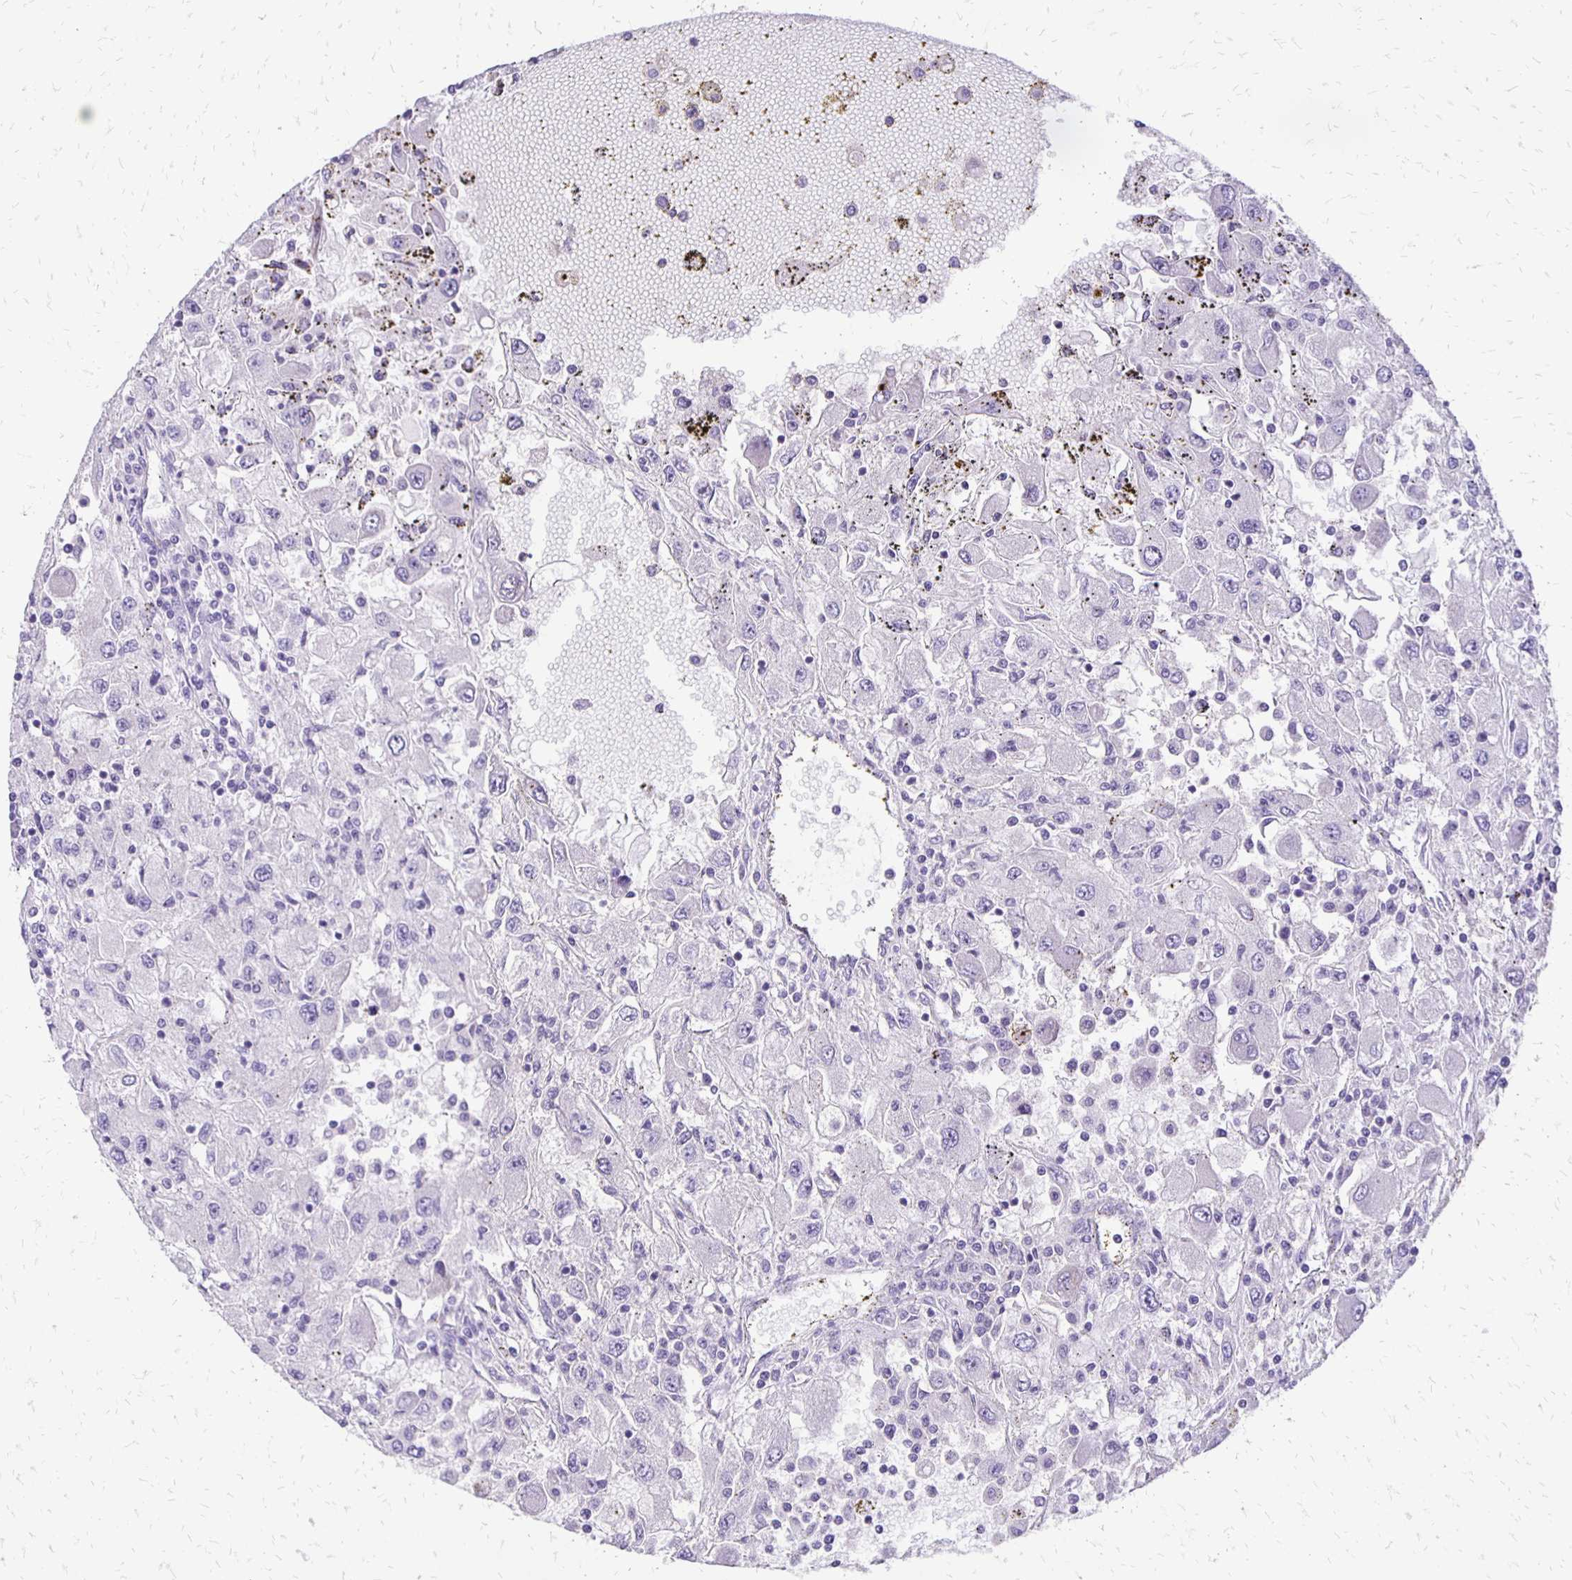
{"staining": {"intensity": "negative", "quantity": "none", "location": "none"}, "tissue": "renal cancer", "cell_type": "Tumor cells", "image_type": "cancer", "snomed": [{"axis": "morphology", "description": "Adenocarcinoma, NOS"}, {"axis": "topography", "description": "Kidney"}], "caption": "High magnification brightfield microscopy of renal cancer stained with DAB (3,3'-diaminobenzidine) (brown) and counterstained with hematoxylin (blue): tumor cells show no significant expression.", "gene": "ANKRD45", "patient": {"sex": "female", "age": 67}}